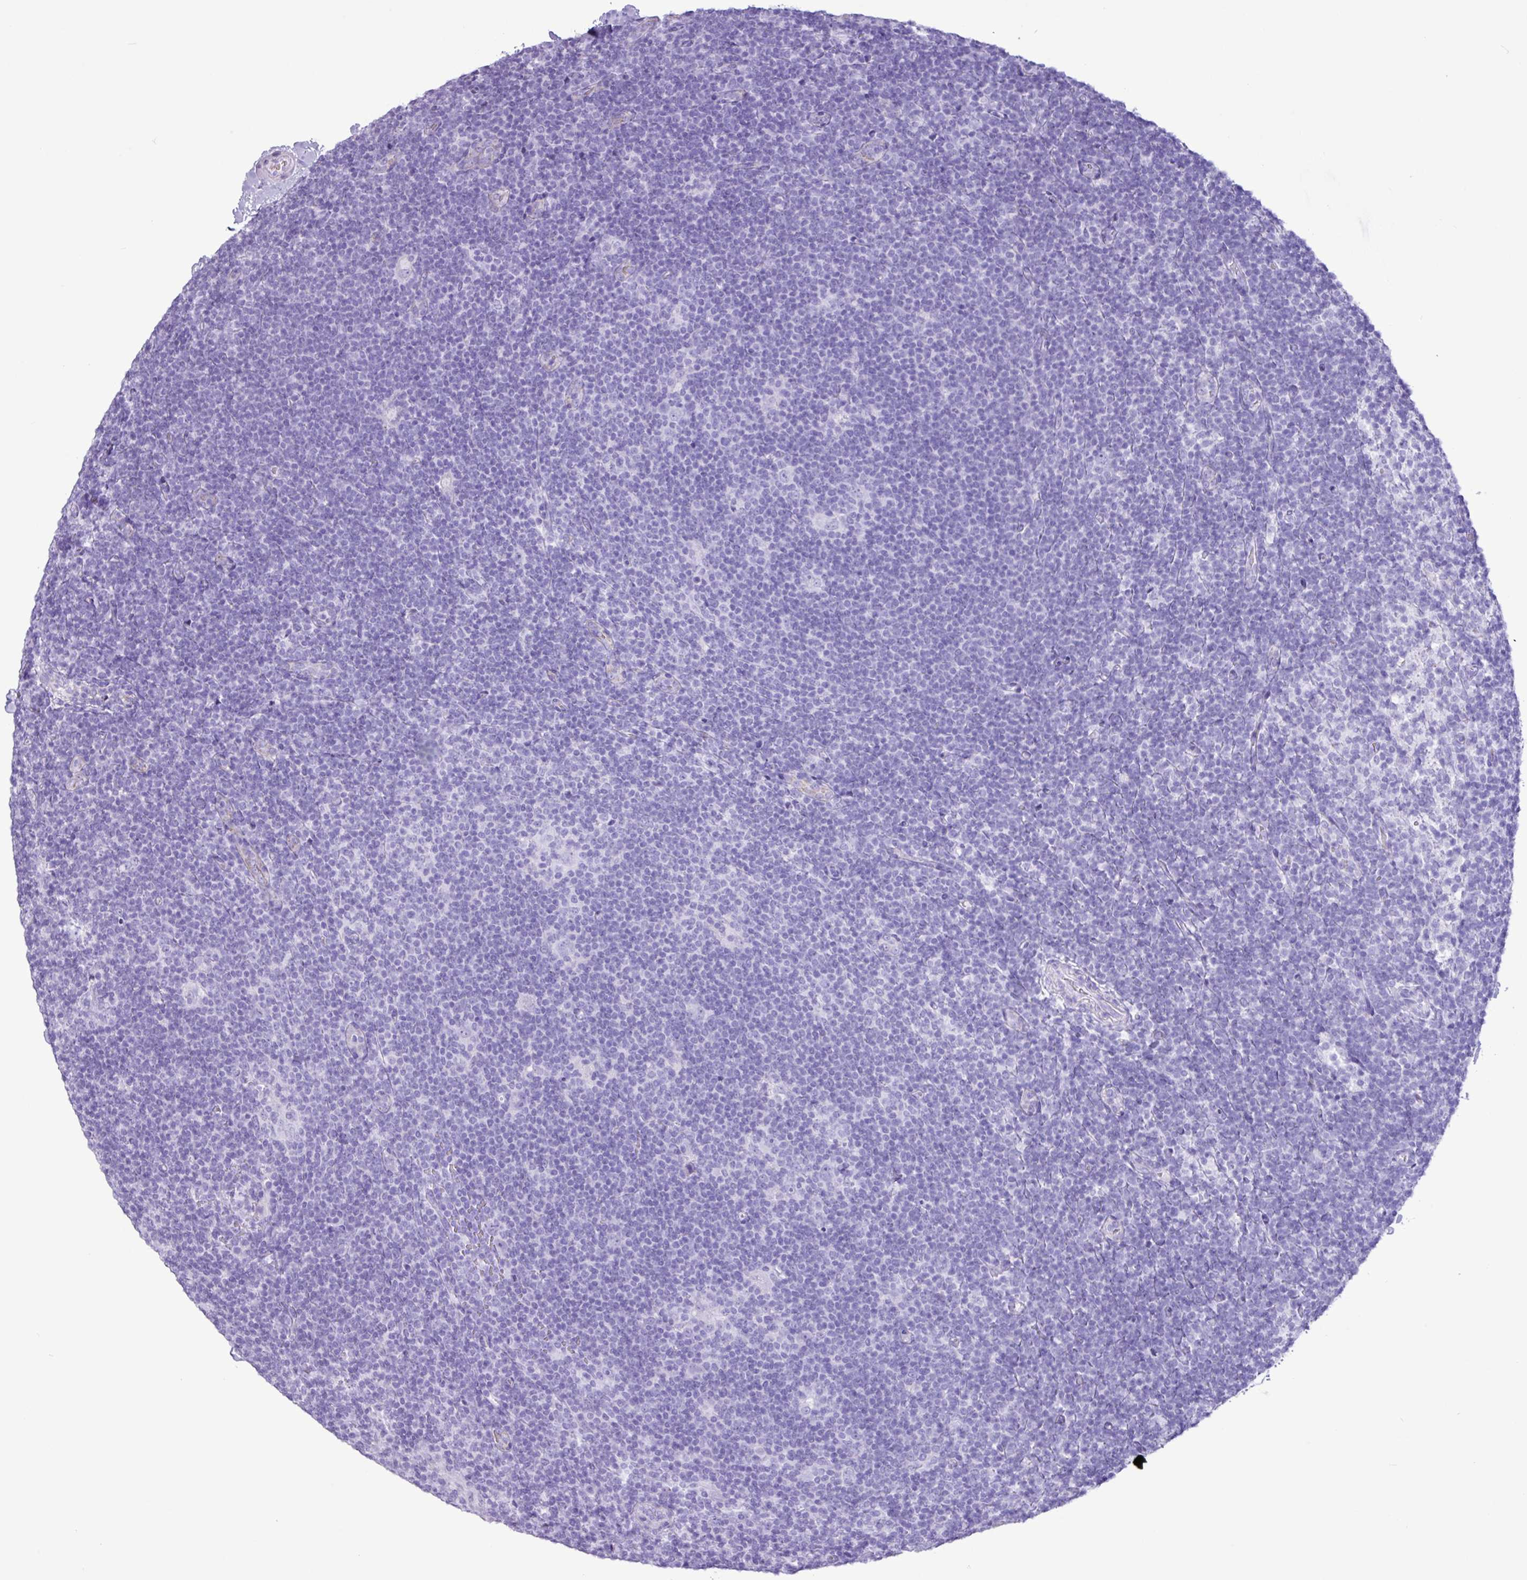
{"staining": {"intensity": "negative", "quantity": "none", "location": "none"}, "tissue": "lymphoma", "cell_type": "Tumor cells", "image_type": "cancer", "snomed": [{"axis": "morphology", "description": "Hodgkin's disease, NOS"}, {"axis": "topography", "description": "Lymph node"}], "caption": "IHC image of human Hodgkin's disease stained for a protein (brown), which displays no staining in tumor cells.", "gene": "CKMT2", "patient": {"sex": "female", "age": 57}}